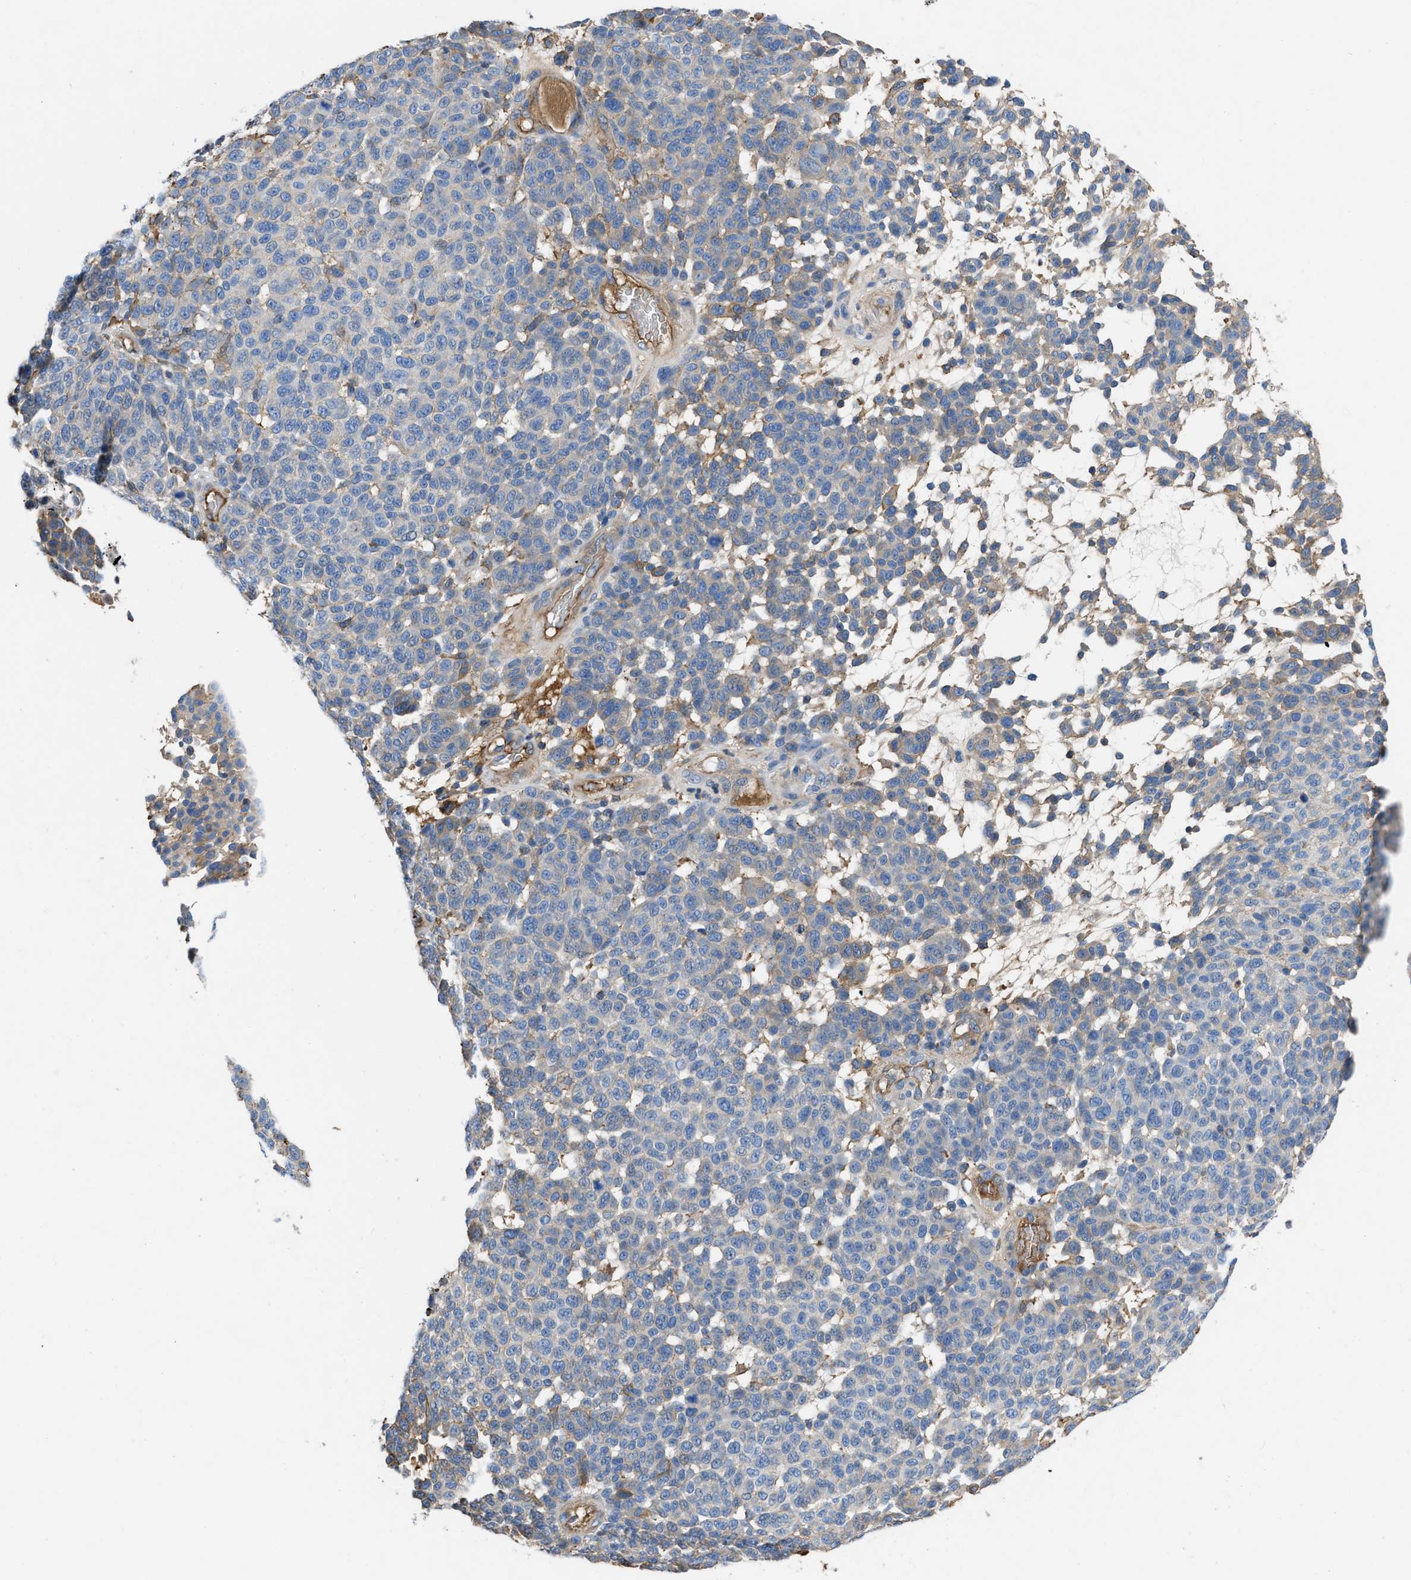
{"staining": {"intensity": "negative", "quantity": "none", "location": "none"}, "tissue": "melanoma", "cell_type": "Tumor cells", "image_type": "cancer", "snomed": [{"axis": "morphology", "description": "Malignant melanoma, NOS"}, {"axis": "topography", "description": "Skin"}], "caption": "Tumor cells show no significant staining in malignant melanoma.", "gene": "ATP6V0D1", "patient": {"sex": "male", "age": 59}}